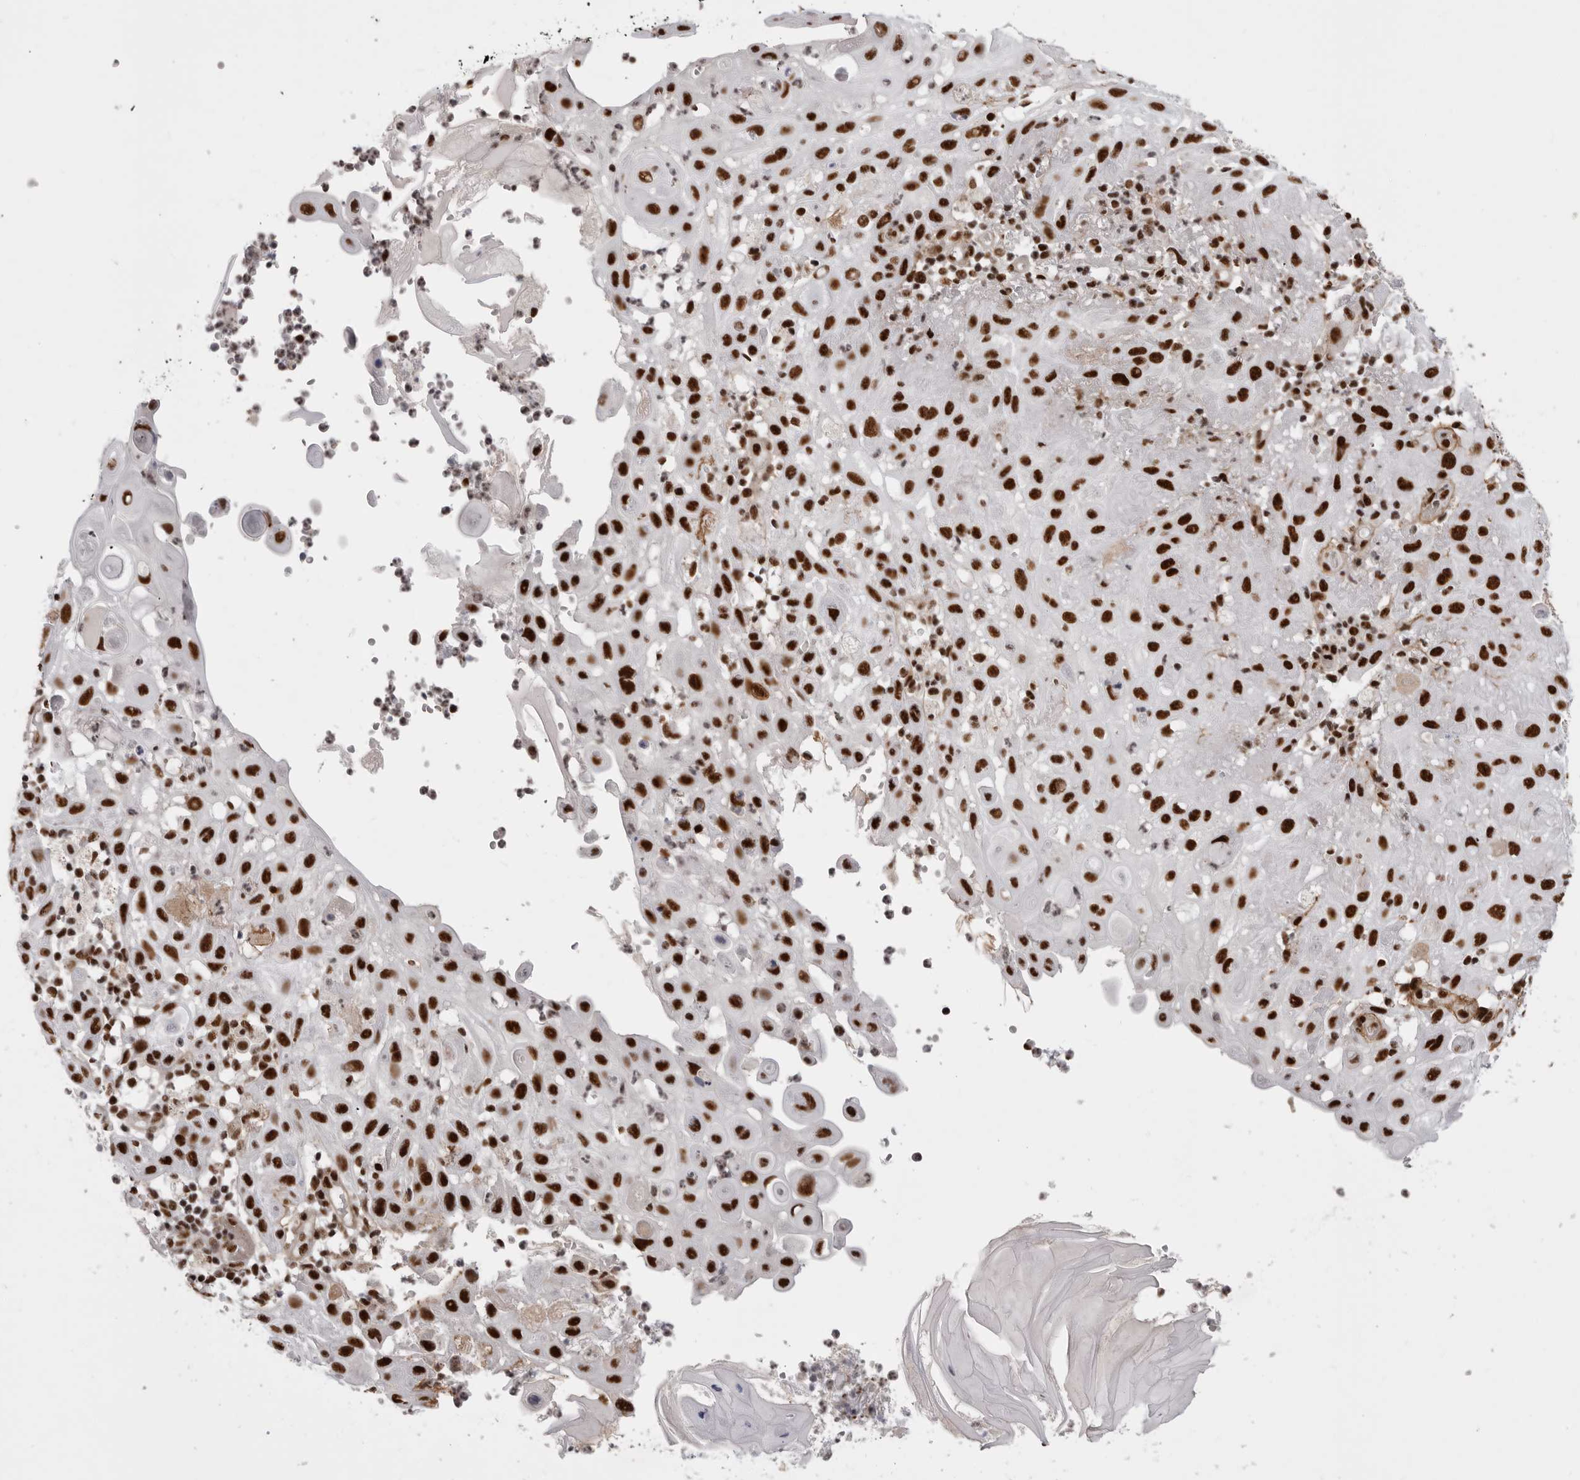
{"staining": {"intensity": "strong", "quantity": ">75%", "location": "nuclear"}, "tissue": "skin cancer", "cell_type": "Tumor cells", "image_type": "cancer", "snomed": [{"axis": "morphology", "description": "Normal tissue, NOS"}, {"axis": "morphology", "description": "Squamous cell carcinoma, NOS"}, {"axis": "topography", "description": "Skin"}], "caption": "Protein analysis of skin squamous cell carcinoma tissue displays strong nuclear positivity in approximately >75% of tumor cells. The staining was performed using DAB, with brown indicating positive protein expression. Nuclei are stained blue with hematoxylin.", "gene": "PPP1R8", "patient": {"sex": "female", "age": 96}}